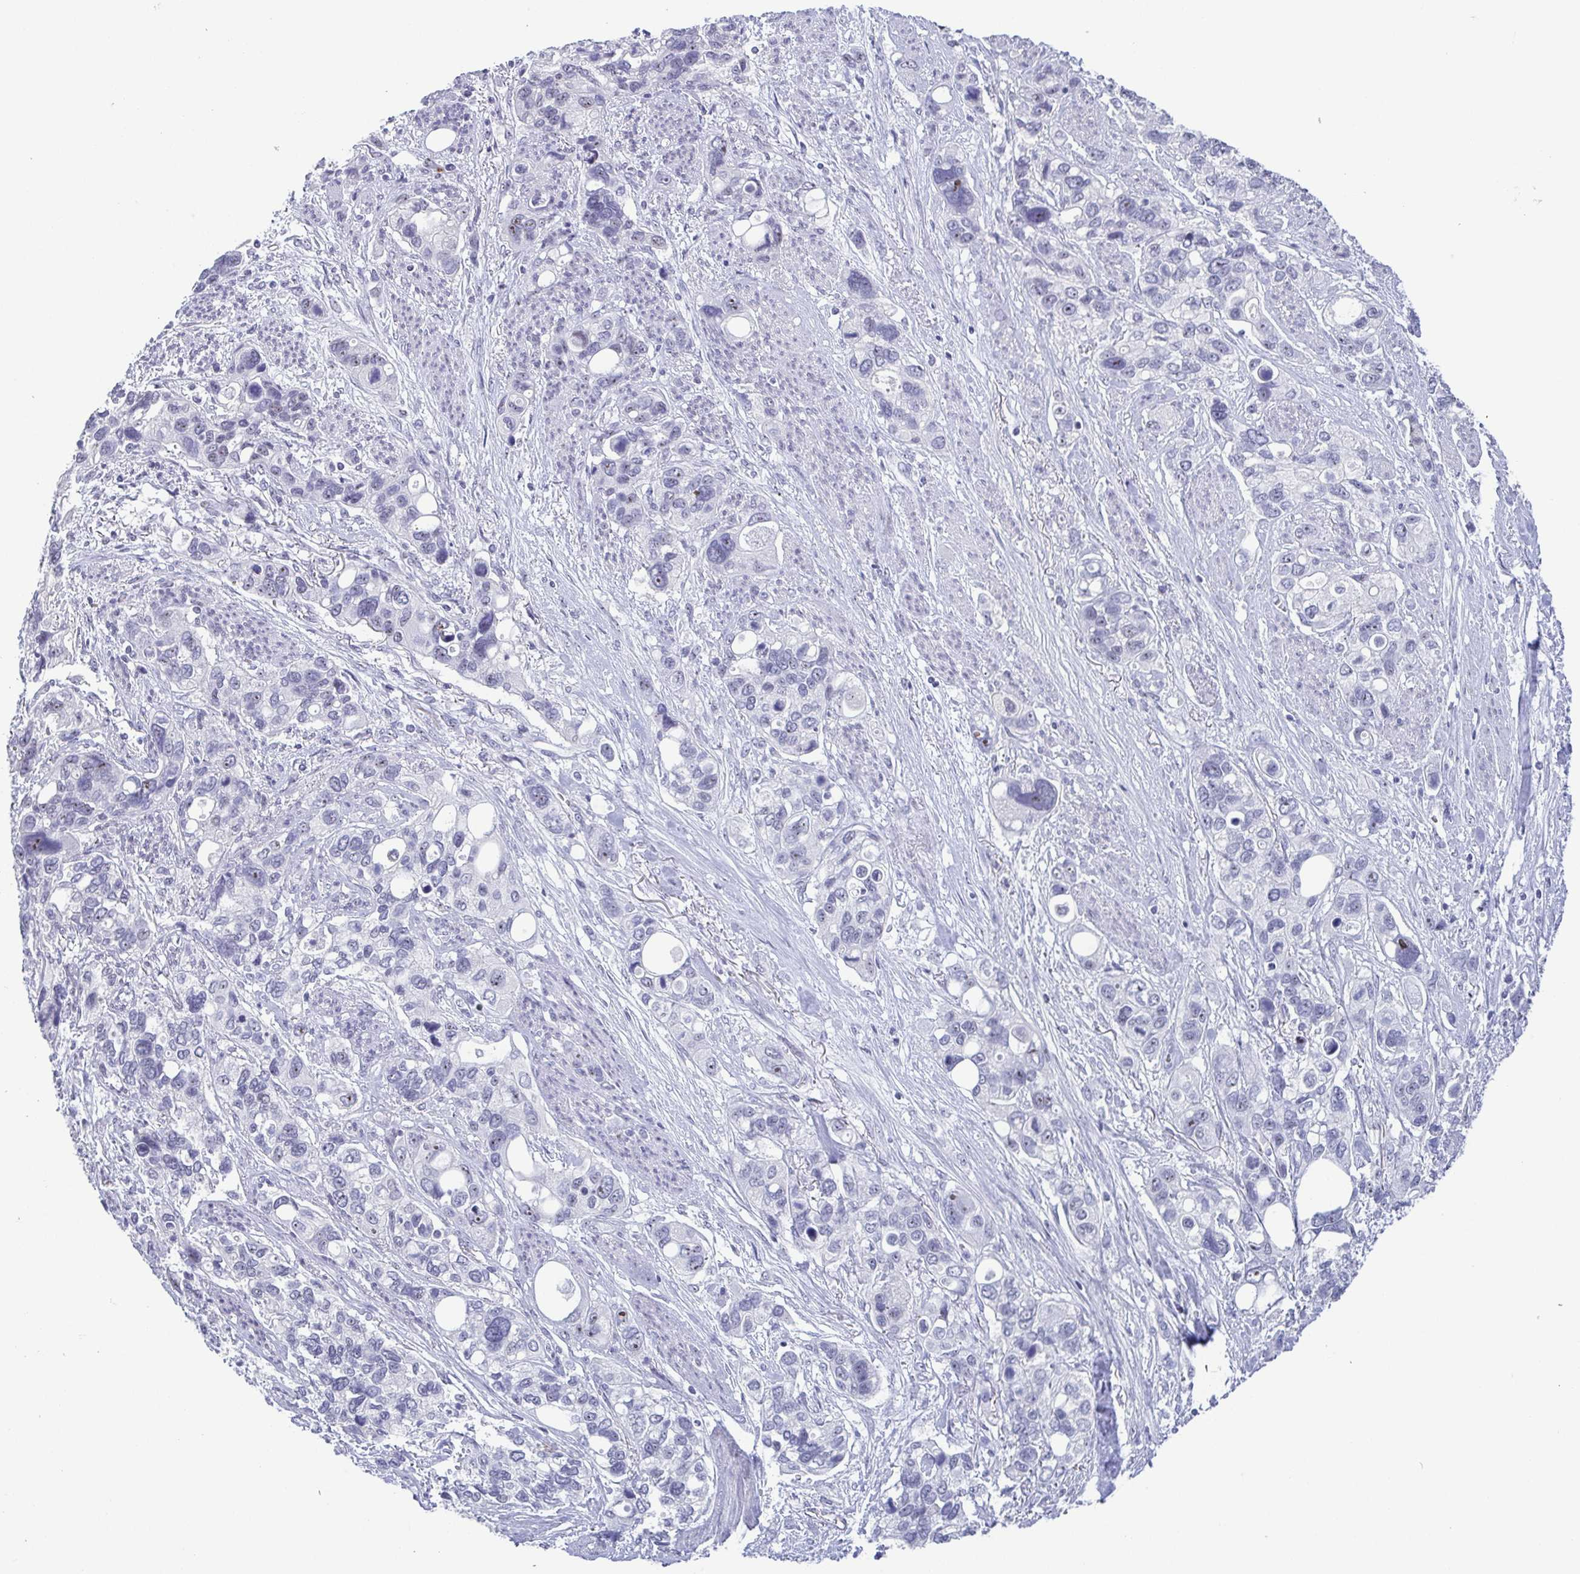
{"staining": {"intensity": "negative", "quantity": "none", "location": "none"}, "tissue": "stomach cancer", "cell_type": "Tumor cells", "image_type": "cancer", "snomed": [{"axis": "morphology", "description": "Adenocarcinoma, NOS"}, {"axis": "topography", "description": "Stomach, upper"}], "caption": "A micrograph of human stomach cancer is negative for staining in tumor cells. (DAB (3,3'-diaminobenzidine) immunohistochemistry visualized using brightfield microscopy, high magnification).", "gene": "BZW1", "patient": {"sex": "female", "age": 81}}